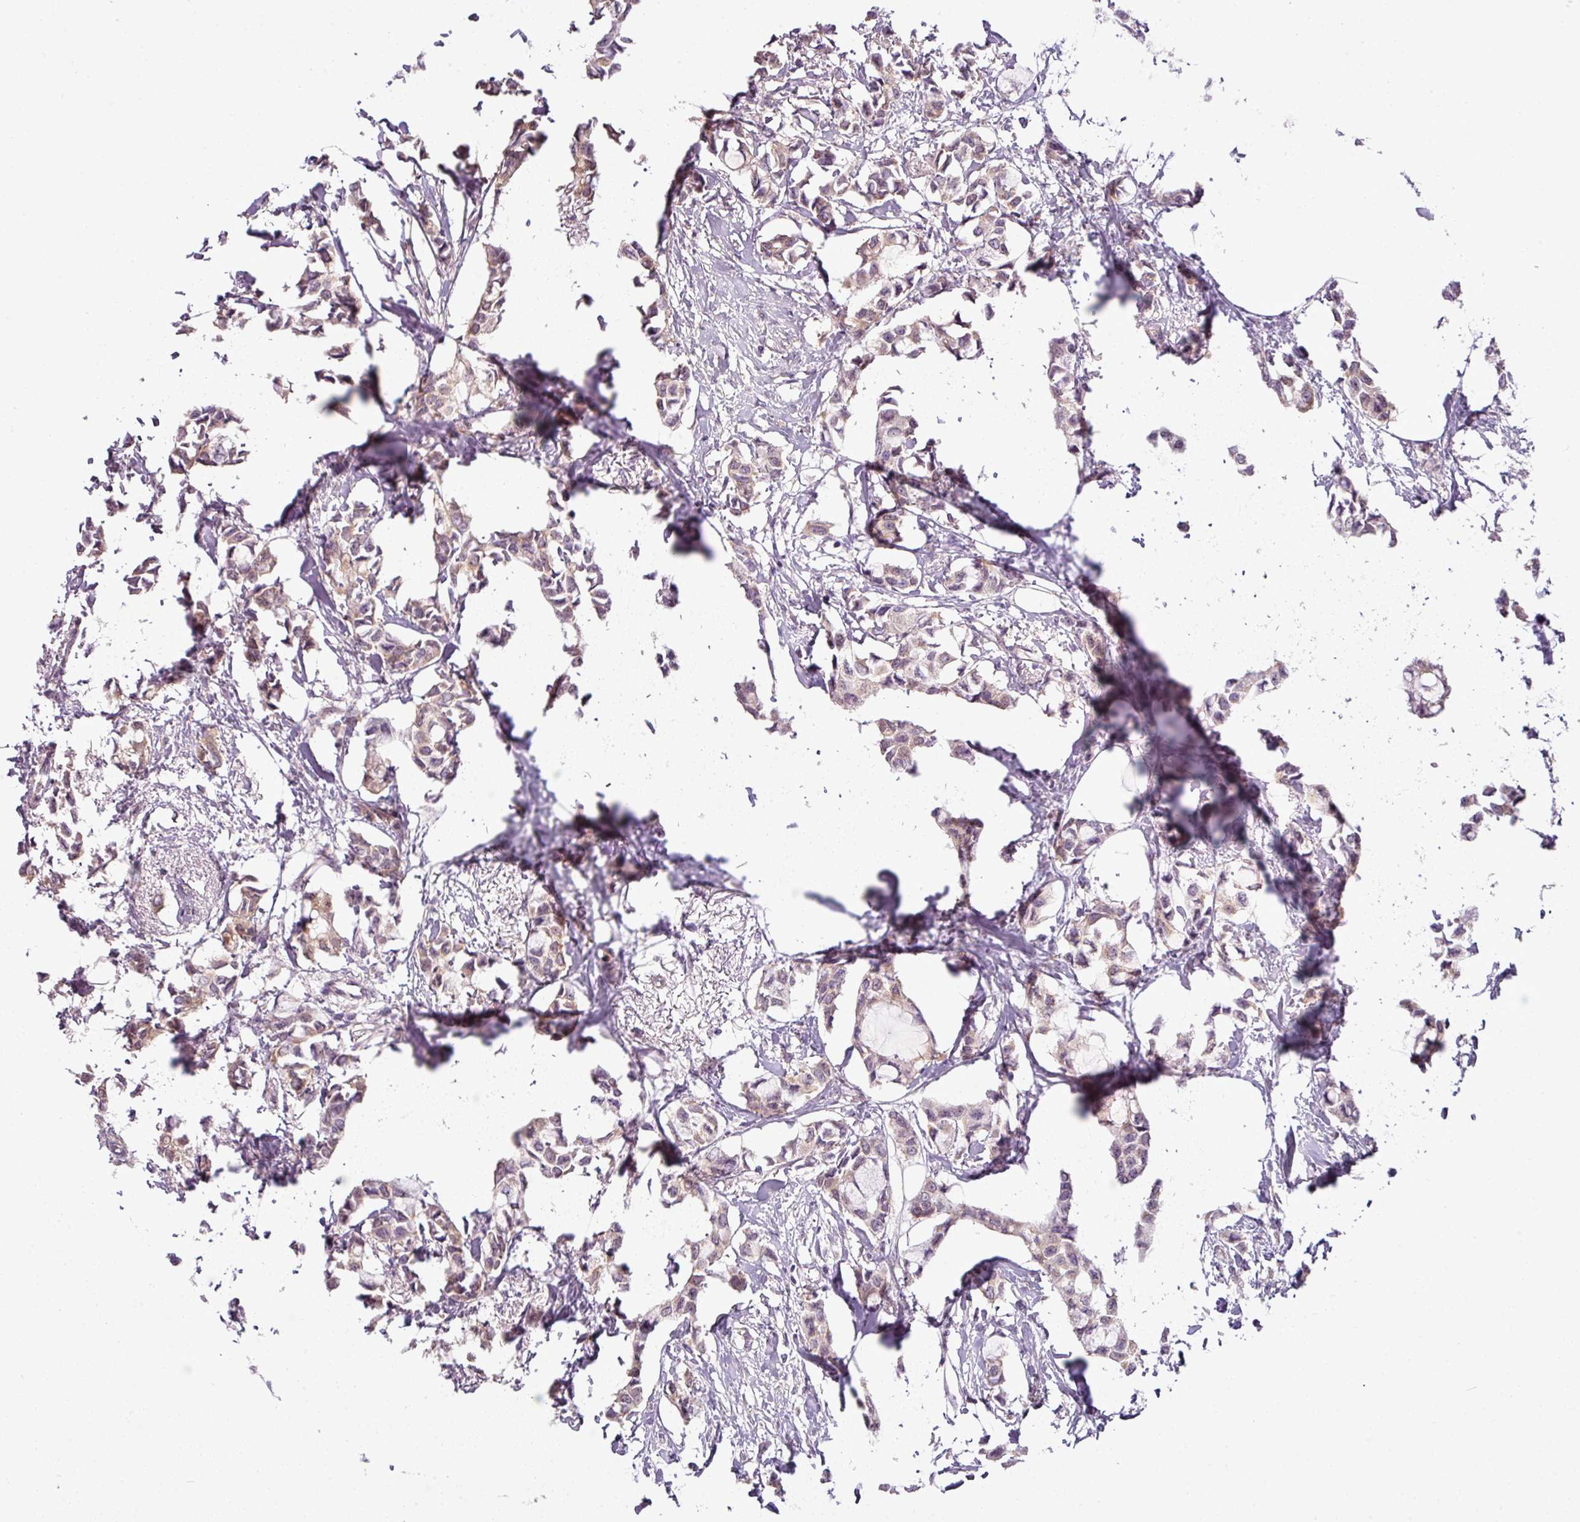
{"staining": {"intensity": "weak", "quantity": ">75%", "location": "cytoplasmic/membranous"}, "tissue": "breast cancer", "cell_type": "Tumor cells", "image_type": "cancer", "snomed": [{"axis": "morphology", "description": "Duct carcinoma"}, {"axis": "topography", "description": "Breast"}], "caption": "IHC photomicrograph of neoplastic tissue: human breast invasive ductal carcinoma stained using immunohistochemistry shows low levels of weak protein expression localized specifically in the cytoplasmic/membranous of tumor cells, appearing as a cytoplasmic/membranous brown color.", "gene": "DERPC", "patient": {"sex": "female", "age": 73}}